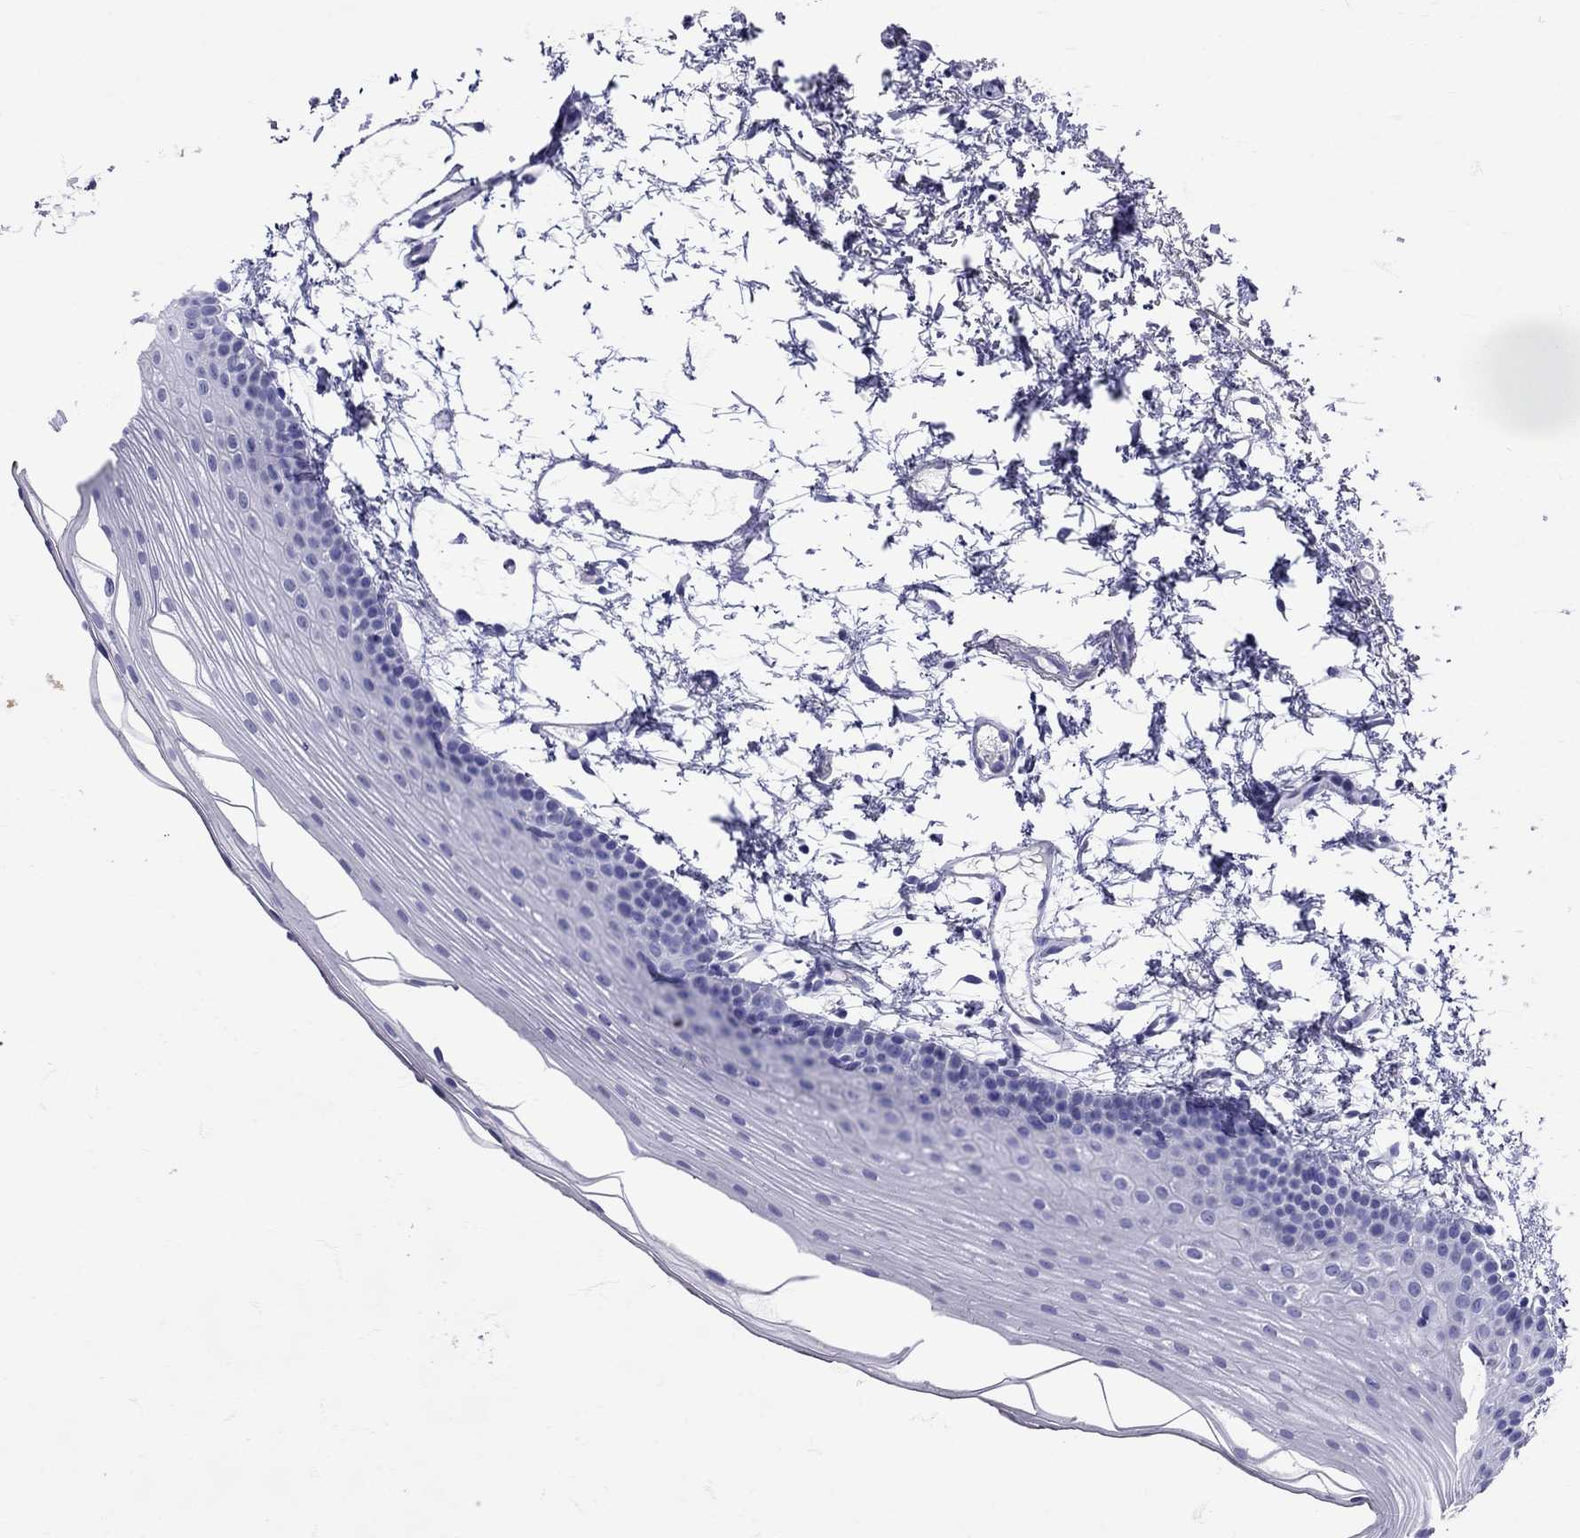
{"staining": {"intensity": "negative", "quantity": "none", "location": "none"}, "tissue": "oral mucosa", "cell_type": "Squamous epithelial cells", "image_type": "normal", "snomed": [{"axis": "morphology", "description": "Normal tissue, NOS"}, {"axis": "topography", "description": "Oral tissue"}], "caption": "The photomicrograph displays no significant staining in squamous epithelial cells of oral mucosa.", "gene": "AVP", "patient": {"sex": "female", "age": 57}}